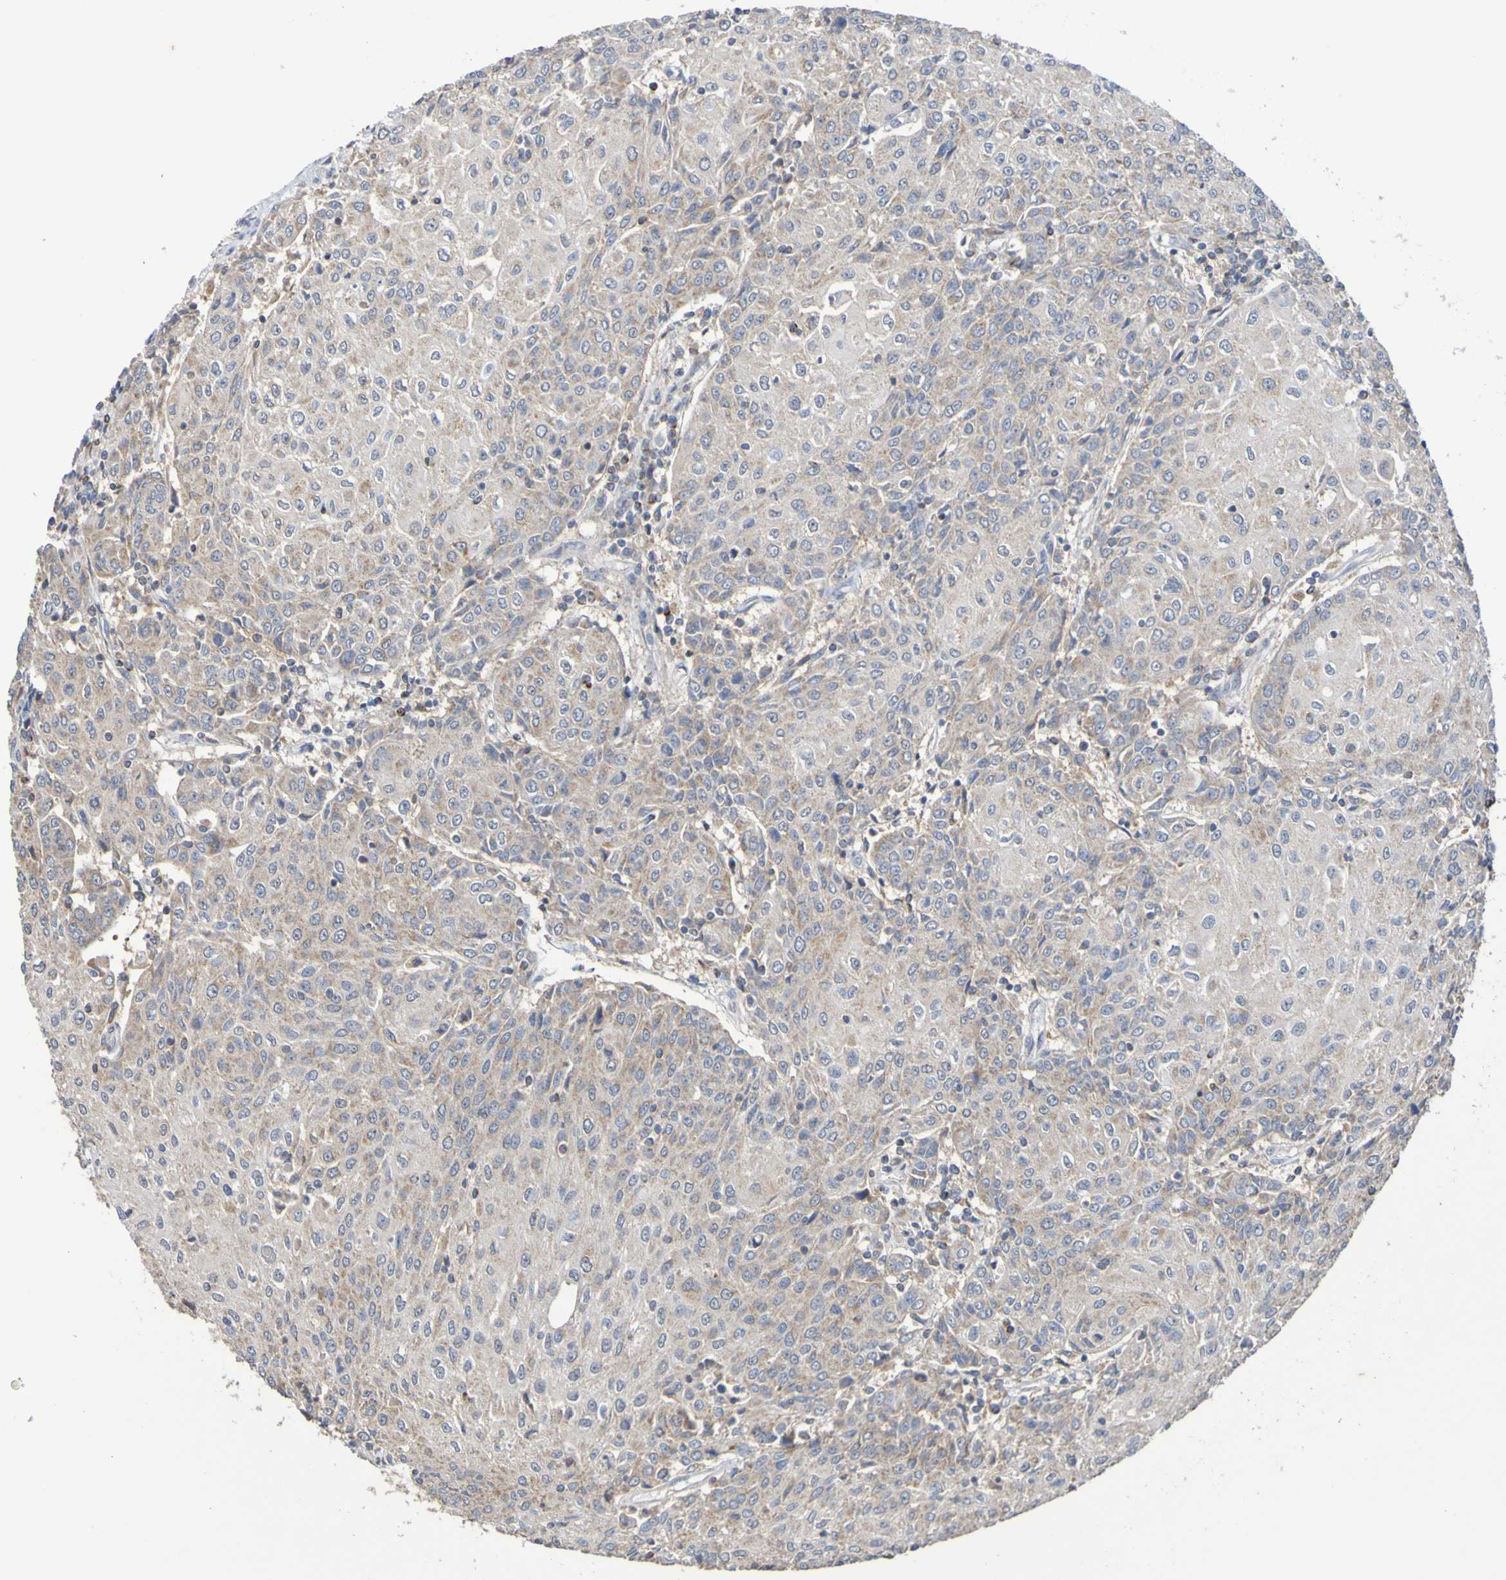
{"staining": {"intensity": "weak", "quantity": ">75%", "location": "cytoplasmic/membranous"}, "tissue": "urothelial cancer", "cell_type": "Tumor cells", "image_type": "cancer", "snomed": [{"axis": "morphology", "description": "Urothelial carcinoma, High grade"}, {"axis": "topography", "description": "Urinary bladder"}], "caption": "High-grade urothelial carcinoma stained with DAB (3,3'-diaminobenzidine) IHC demonstrates low levels of weak cytoplasmic/membranous expression in approximately >75% of tumor cells.", "gene": "C3orf18", "patient": {"sex": "female", "age": 85}}